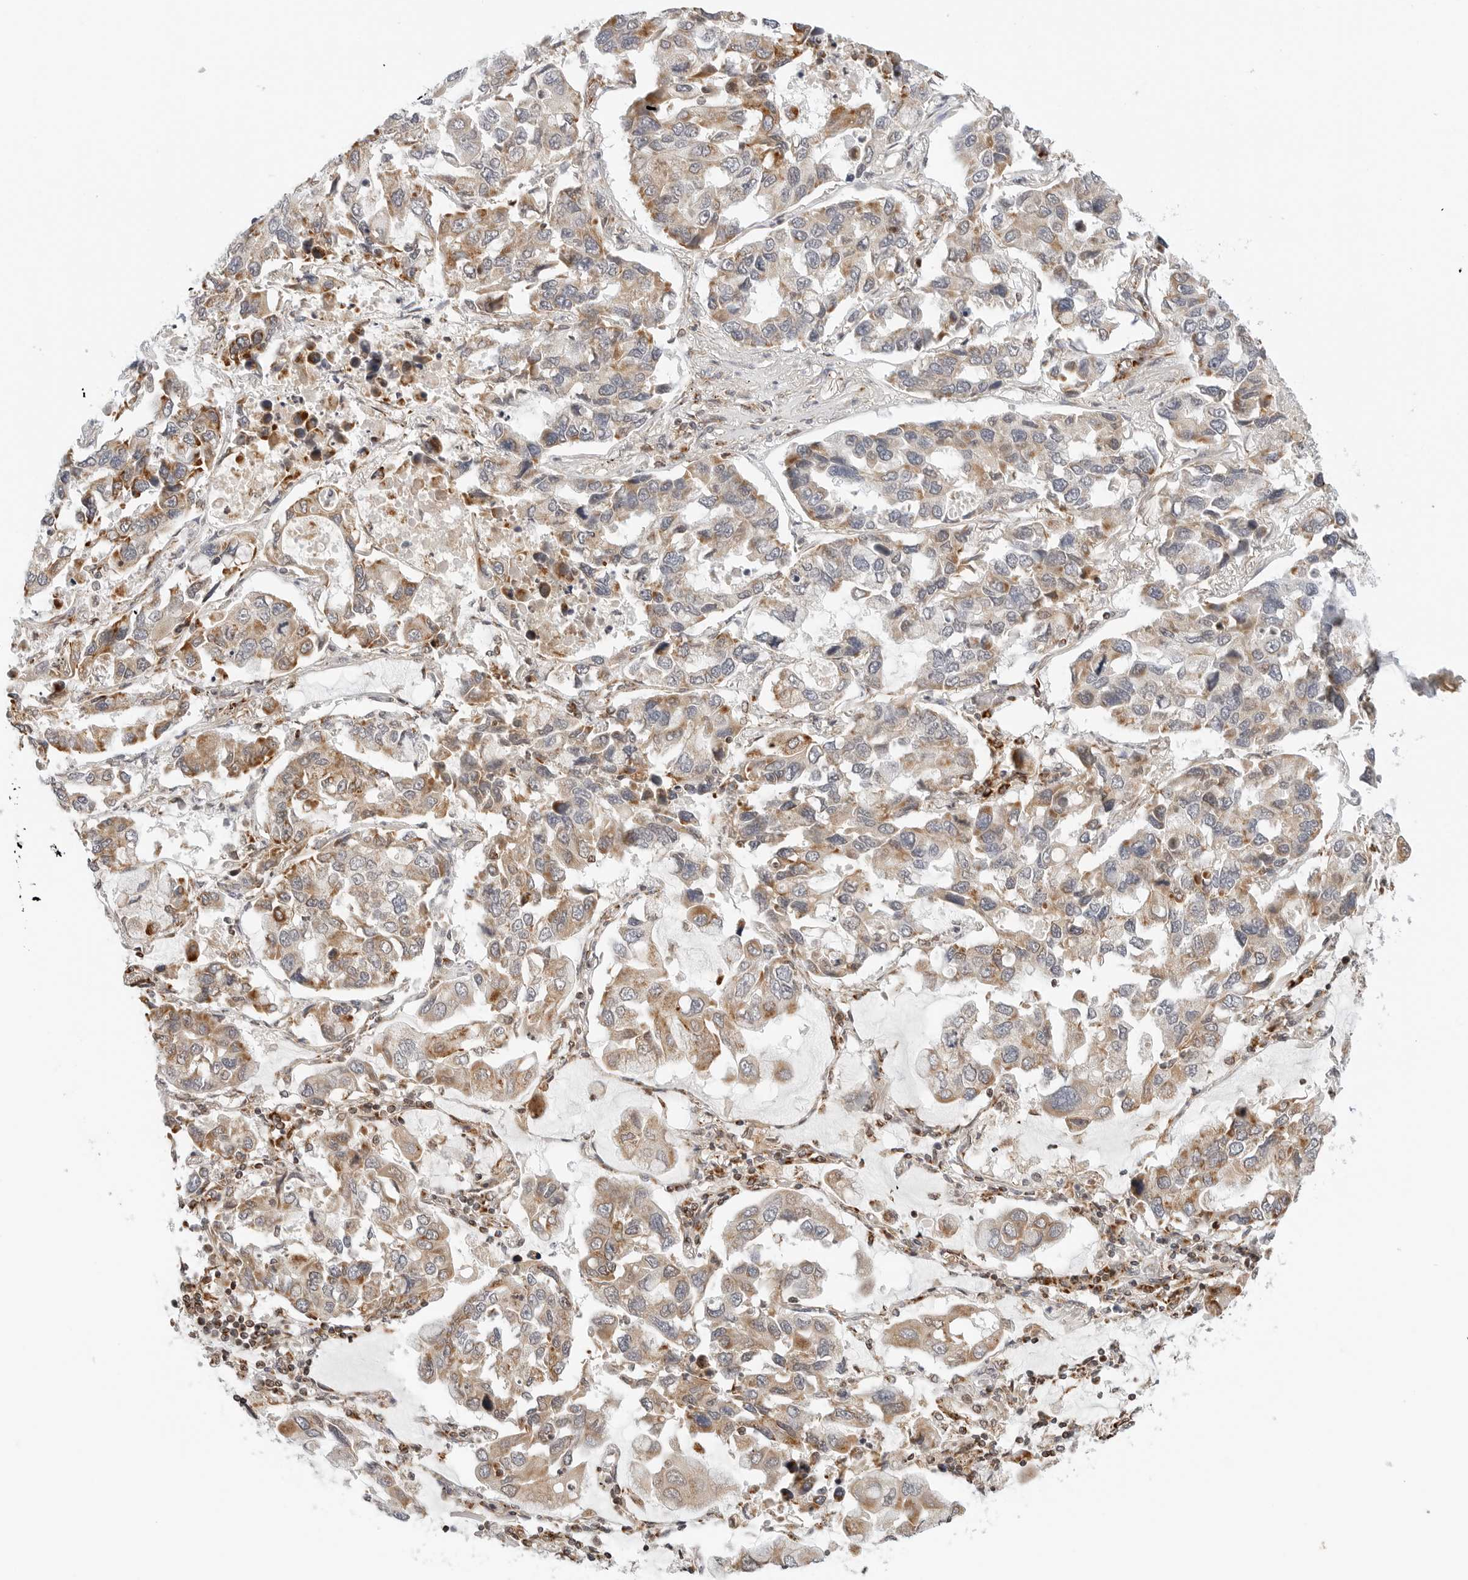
{"staining": {"intensity": "moderate", "quantity": ">75%", "location": "cytoplasmic/membranous"}, "tissue": "lung cancer", "cell_type": "Tumor cells", "image_type": "cancer", "snomed": [{"axis": "morphology", "description": "Adenocarcinoma, NOS"}, {"axis": "topography", "description": "Lung"}], "caption": "Lung cancer (adenocarcinoma) stained with DAB IHC exhibits medium levels of moderate cytoplasmic/membranous staining in about >75% of tumor cells.", "gene": "DYRK4", "patient": {"sex": "male", "age": 64}}